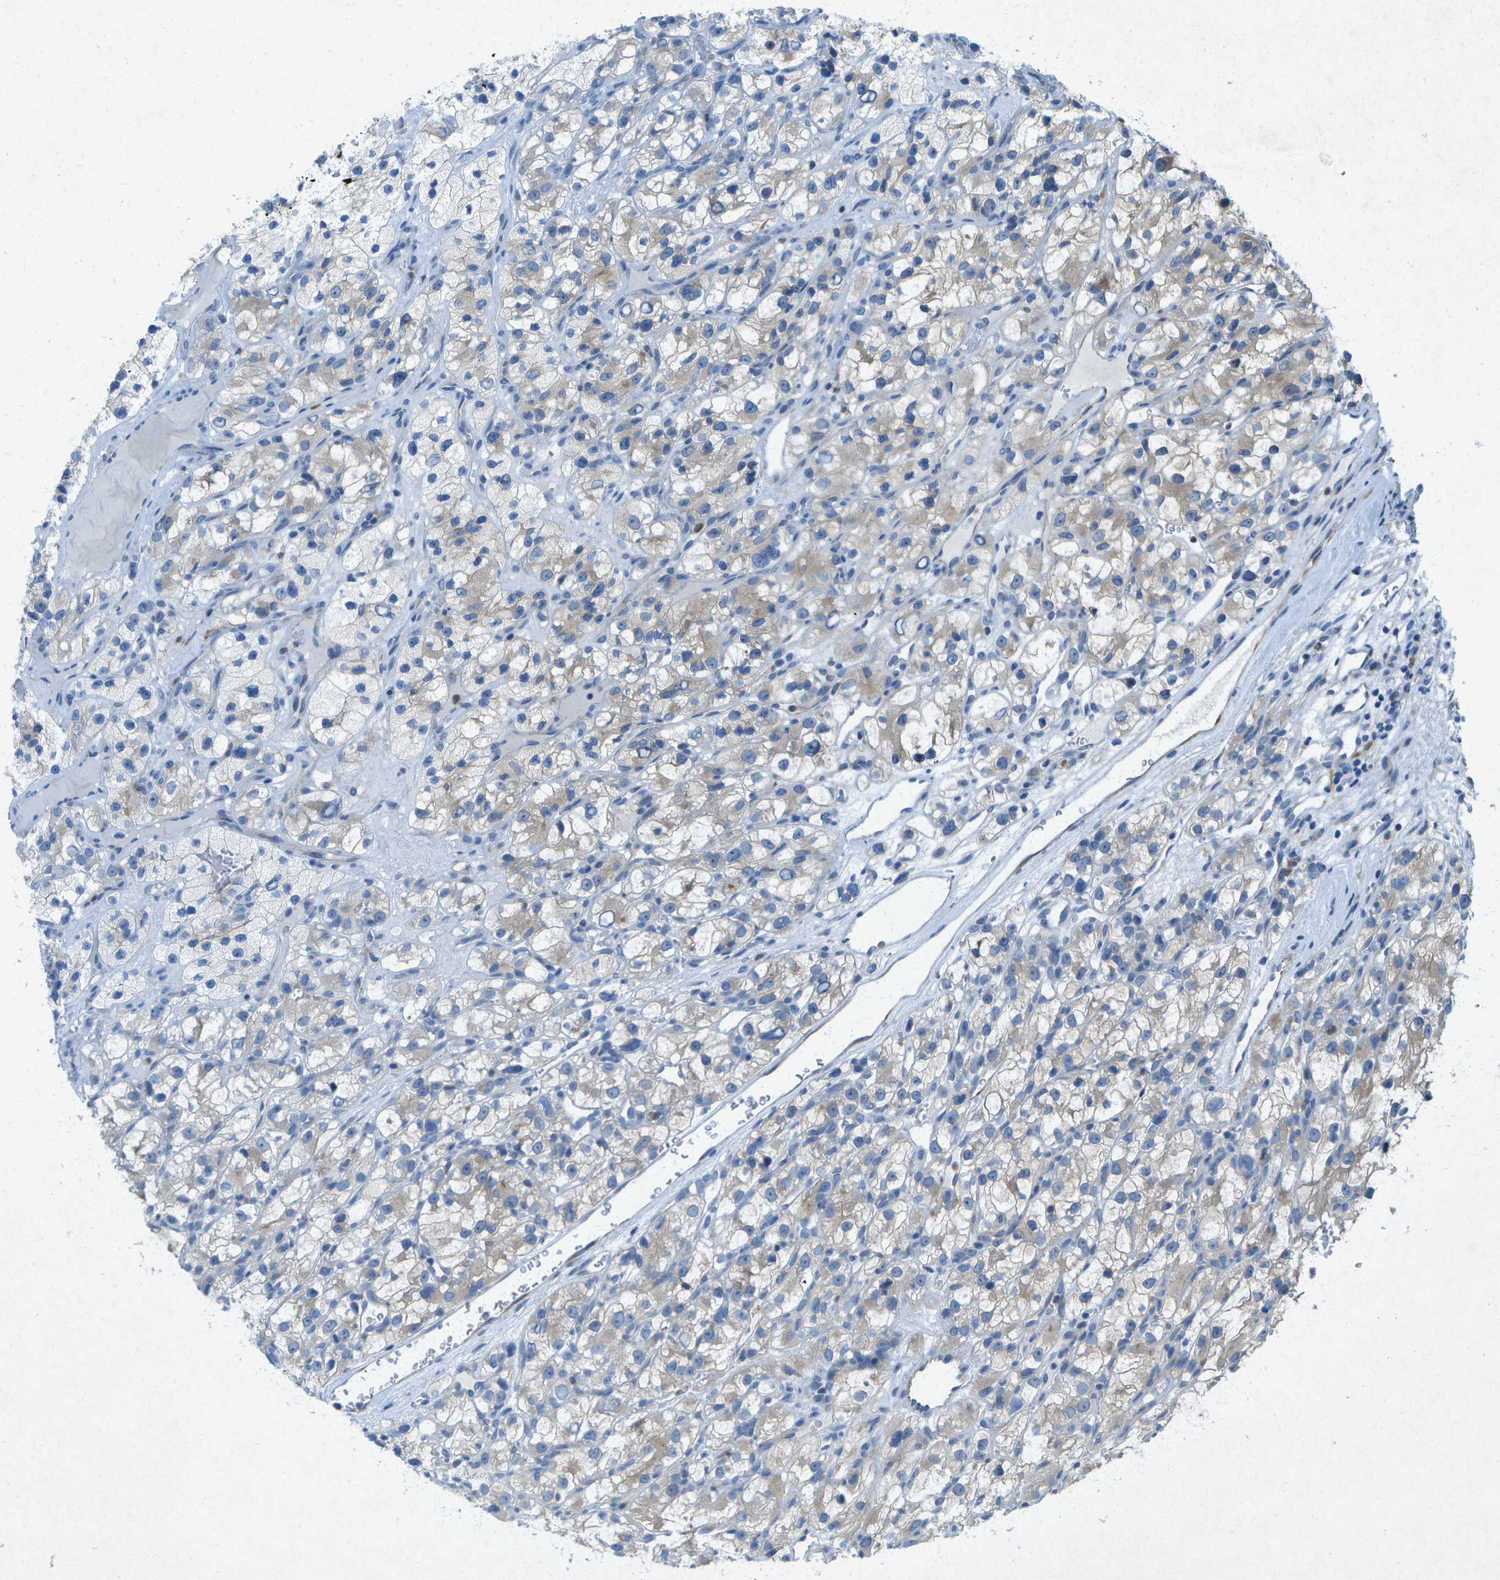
{"staining": {"intensity": "negative", "quantity": "none", "location": "none"}, "tissue": "renal cancer", "cell_type": "Tumor cells", "image_type": "cancer", "snomed": [{"axis": "morphology", "description": "Adenocarcinoma, NOS"}, {"axis": "topography", "description": "Kidney"}], "caption": "The image shows no significant expression in tumor cells of renal adenocarcinoma. The staining is performed using DAB (3,3'-diaminobenzidine) brown chromogen with nuclei counter-stained in using hematoxylin.", "gene": "WNK2", "patient": {"sex": "female", "age": 57}}